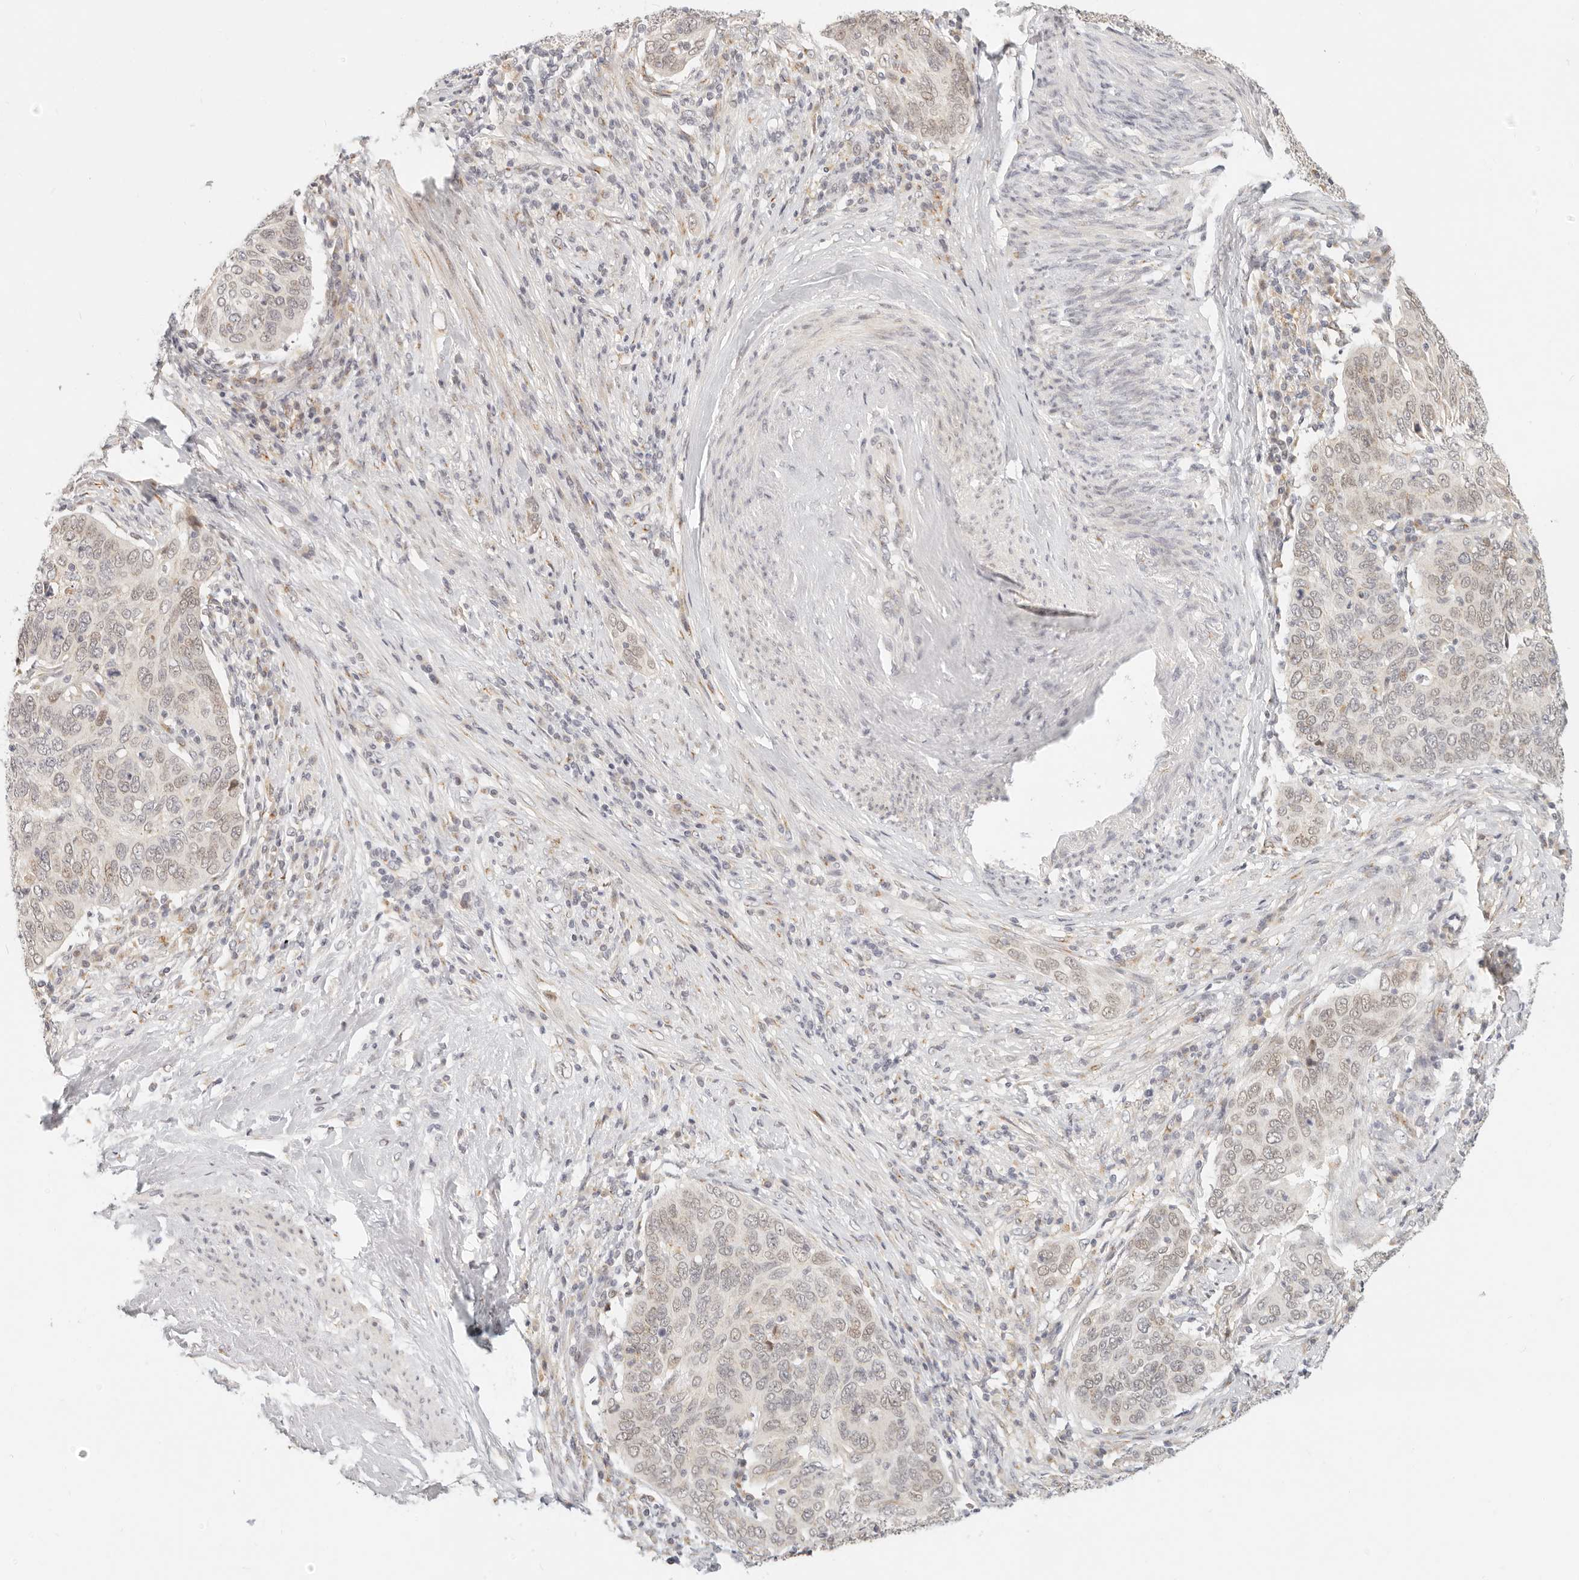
{"staining": {"intensity": "weak", "quantity": "25%-75%", "location": "nuclear"}, "tissue": "cervical cancer", "cell_type": "Tumor cells", "image_type": "cancer", "snomed": [{"axis": "morphology", "description": "Squamous cell carcinoma, NOS"}, {"axis": "topography", "description": "Cervix"}], "caption": "Immunohistochemical staining of human squamous cell carcinoma (cervical) reveals low levels of weak nuclear protein expression in about 25%-75% of tumor cells.", "gene": "FAM20B", "patient": {"sex": "female", "age": 60}}